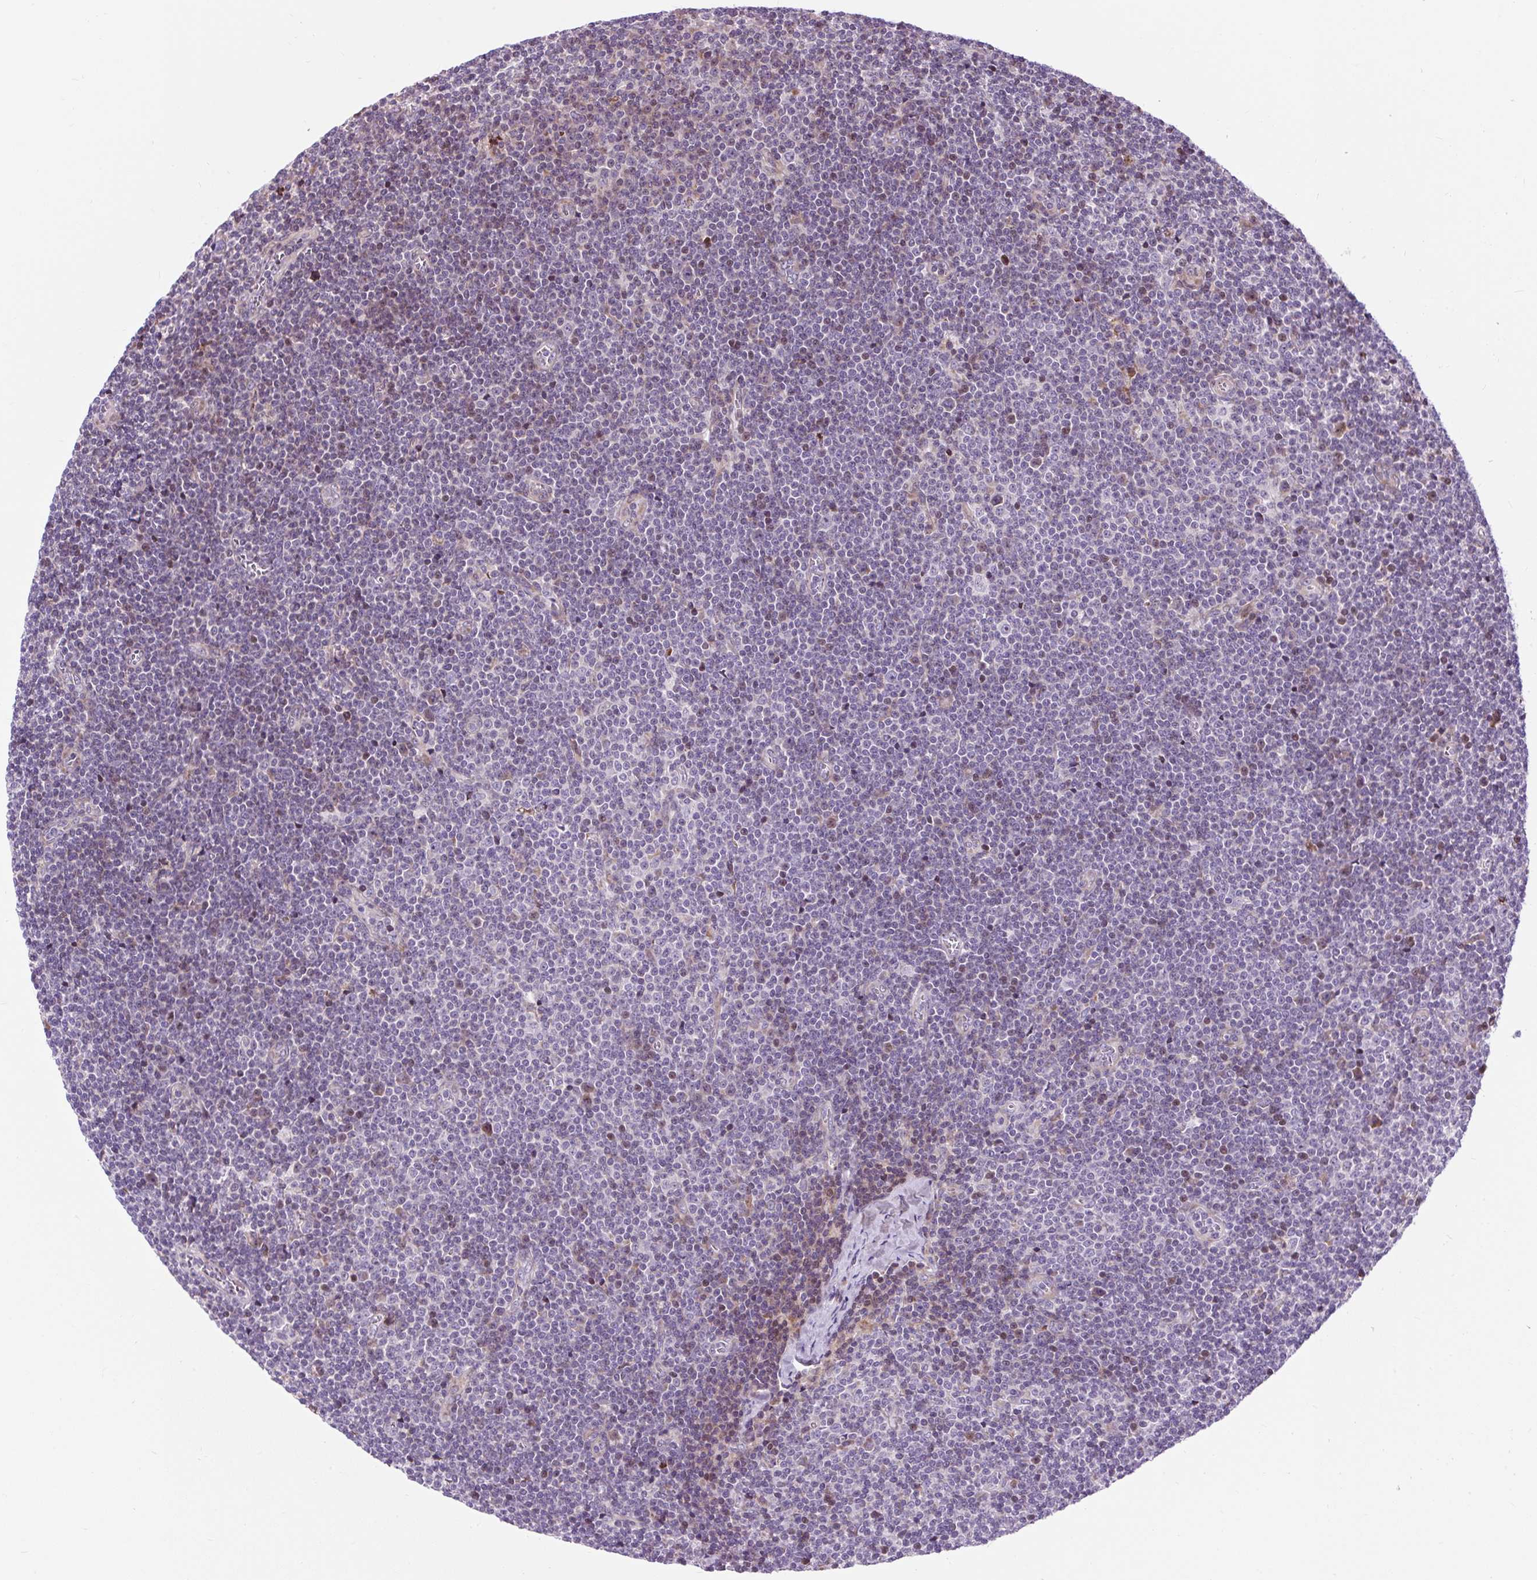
{"staining": {"intensity": "weak", "quantity": "<25%", "location": "cytoplasmic/membranous"}, "tissue": "lymphoma", "cell_type": "Tumor cells", "image_type": "cancer", "snomed": [{"axis": "morphology", "description": "Malignant lymphoma, non-Hodgkin's type, Low grade"}, {"axis": "topography", "description": "Lymph node"}], "caption": "DAB (3,3'-diaminobenzidine) immunohistochemical staining of human malignant lymphoma, non-Hodgkin's type (low-grade) reveals no significant expression in tumor cells.", "gene": "CISD3", "patient": {"sex": "male", "age": 48}}